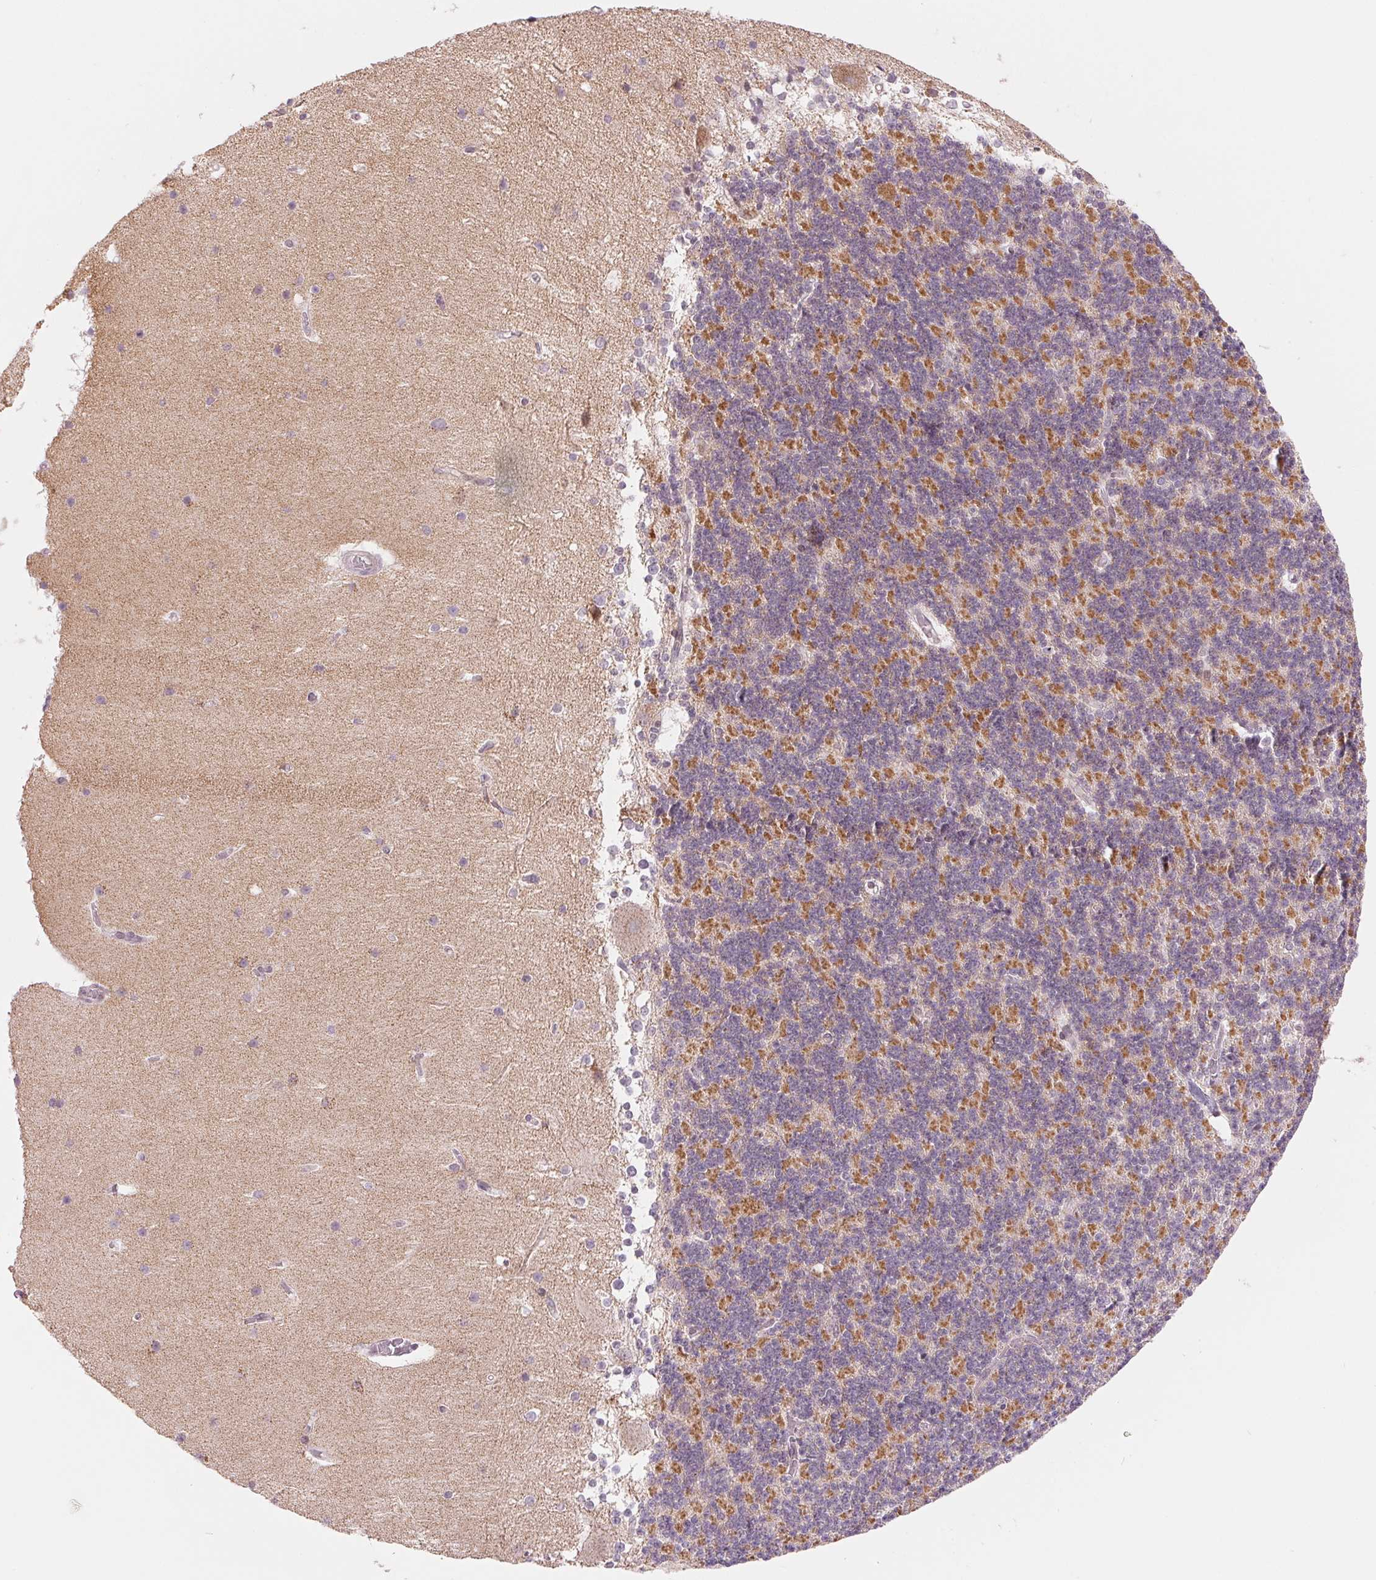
{"staining": {"intensity": "moderate", "quantity": "25%-75%", "location": "cytoplasmic/membranous"}, "tissue": "cerebellum", "cell_type": "Cells in granular layer", "image_type": "normal", "snomed": [{"axis": "morphology", "description": "Normal tissue, NOS"}, {"axis": "topography", "description": "Cerebellum"}], "caption": "High-power microscopy captured an IHC micrograph of unremarkable cerebellum, revealing moderate cytoplasmic/membranous staining in approximately 25%-75% of cells in granular layer. The staining is performed using DAB (3,3'-diaminobenzidine) brown chromogen to label protein expression. The nuclei are counter-stained blue using hematoxylin.", "gene": "ARHGAP32", "patient": {"sex": "female", "age": 19}}